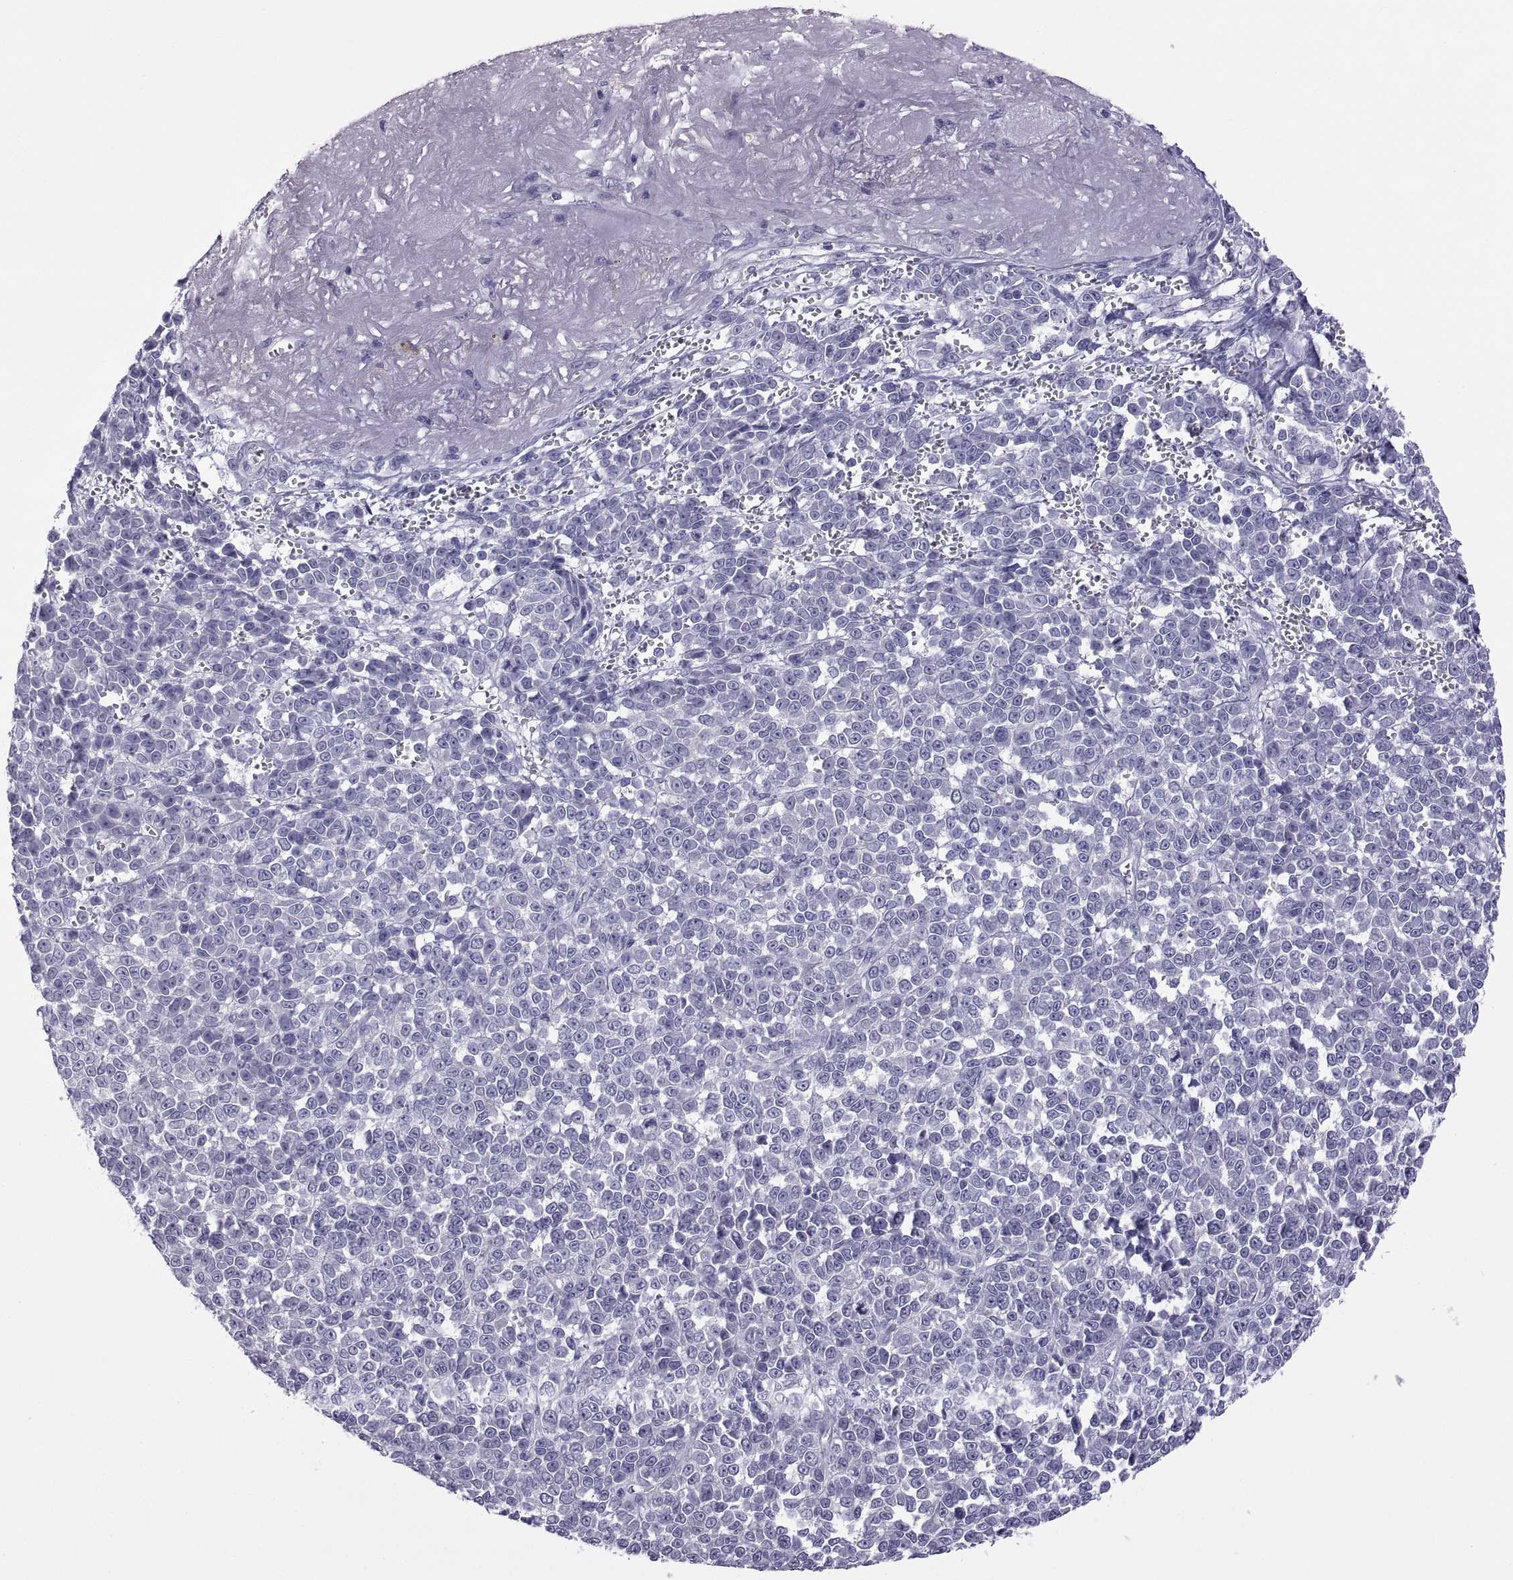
{"staining": {"intensity": "negative", "quantity": "none", "location": "none"}, "tissue": "melanoma", "cell_type": "Tumor cells", "image_type": "cancer", "snomed": [{"axis": "morphology", "description": "Malignant melanoma, NOS"}, {"axis": "topography", "description": "Skin"}], "caption": "An immunohistochemistry histopathology image of melanoma is shown. There is no staining in tumor cells of melanoma.", "gene": "RNASE12", "patient": {"sex": "female", "age": 95}}